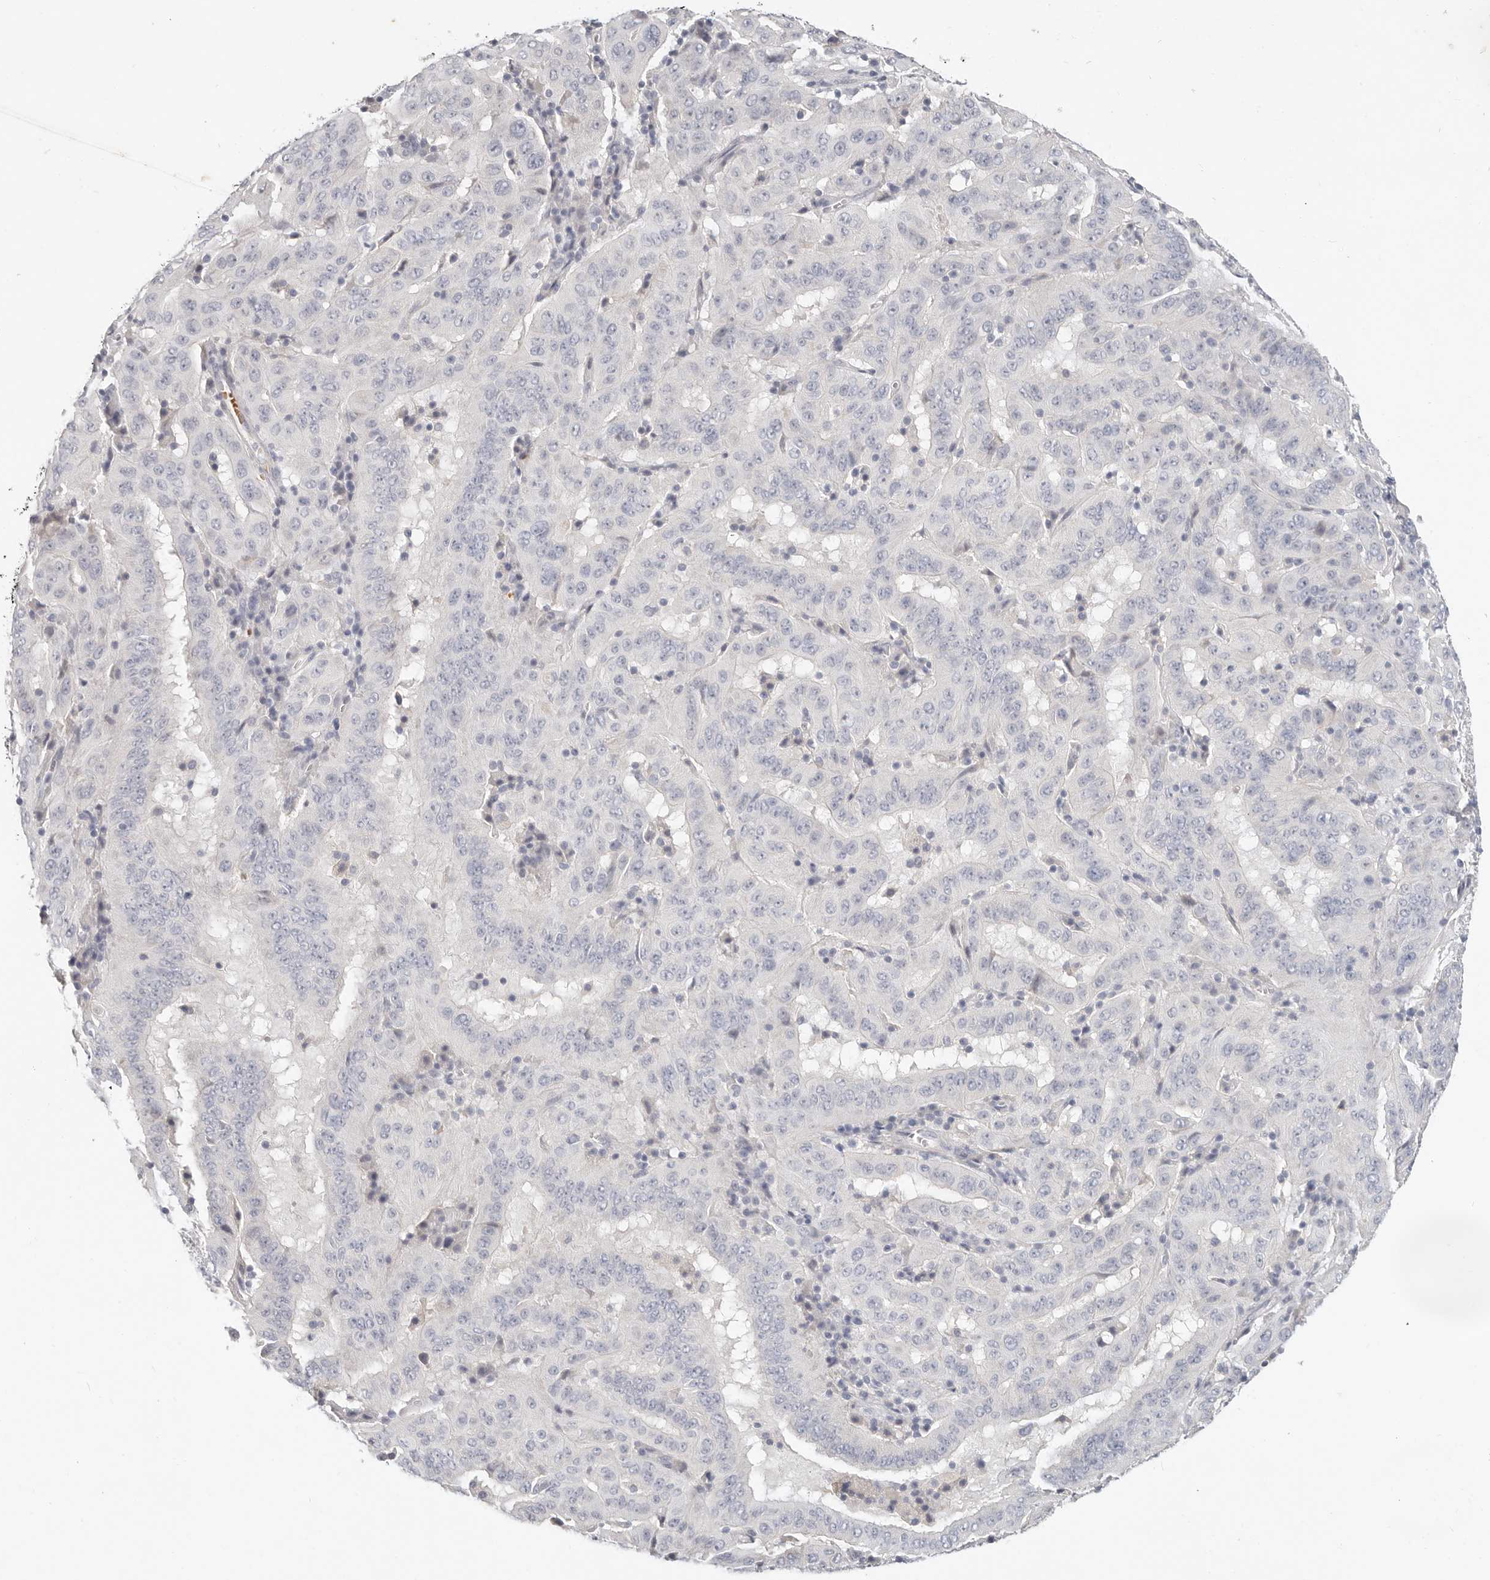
{"staining": {"intensity": "negative", "quantity": "none", "location": "none"}, "tissue": "pancreatic cancer", "cell_type": "Tumor cells", "image_type": "cancer", "snomed": [{"axis": "morphology", "description": "Adenocarcinoma, NOS"}, {"axis": "topography", "description": "Pancreas"}], "caption": "DAB (3,3'-diaminobenzidine) immunohistochemical staining of adenocarcinoma (pancreatic) shows no significant staining in tumor cells.", "gene": "TMEM63B", "patient": {"sex": "male", "age": 63}}